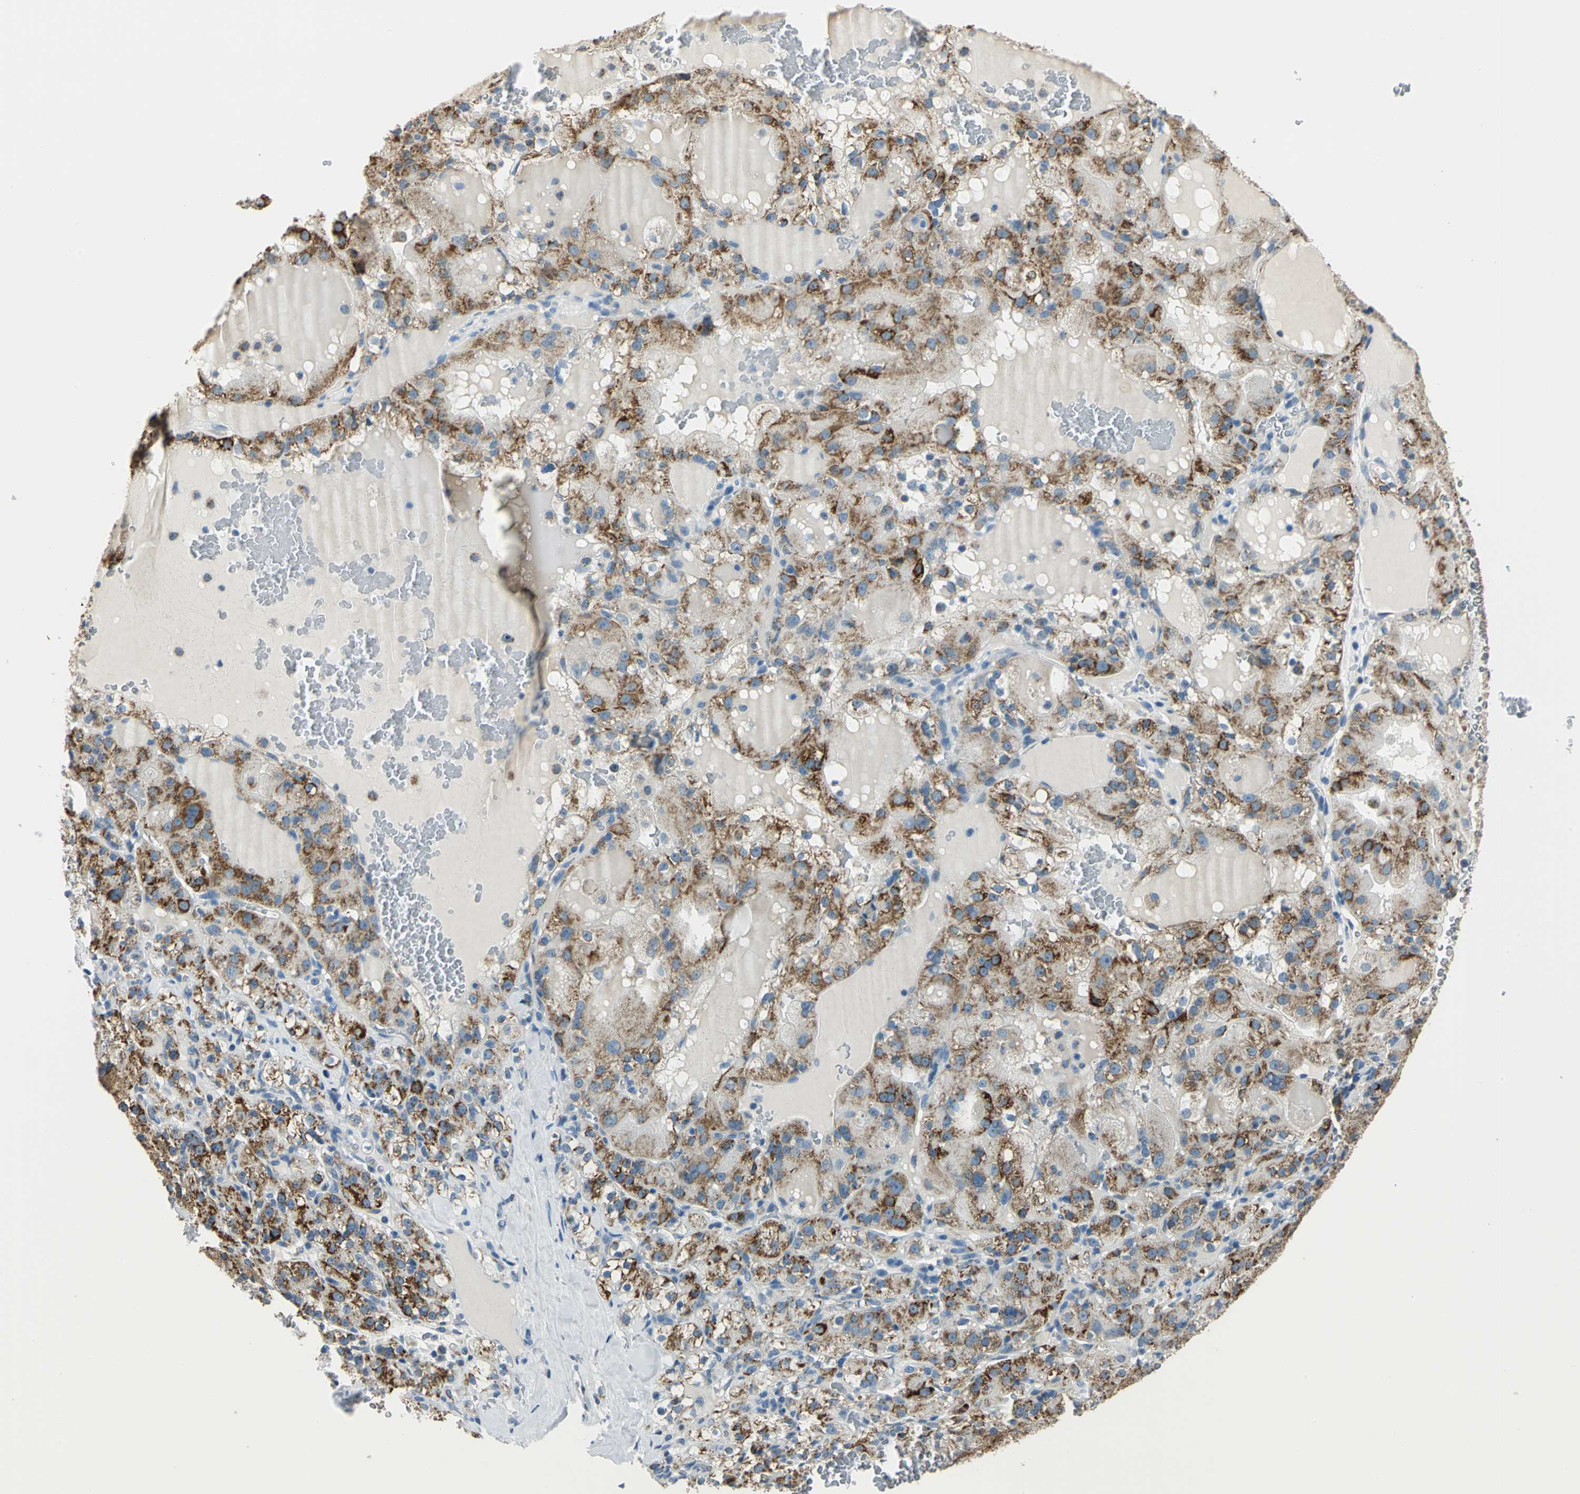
{"staining": {"intensity": "moderate", "quantity": ">75%", "location": "cytoplasmic/membranous"}, "tissue": "renal cancer", "cell_type": "Tumor cells", "image_type": "cancer", "snomed": [{"axis": "morphology", "description": "Normal tissue, NOS"}, {"axis": "morphology", "description": "Adenocarcinoma, NOS"}, {"axis": "topography", "description": "Kidney"}], "caption": "Protein staining reveals moderate cytoplasmic/membranous positivity in approximately >75% of tumor cells in renal adenocarcinoma.", "gene": "ACADM", "patient": {"sex": "male", "age": 61}}